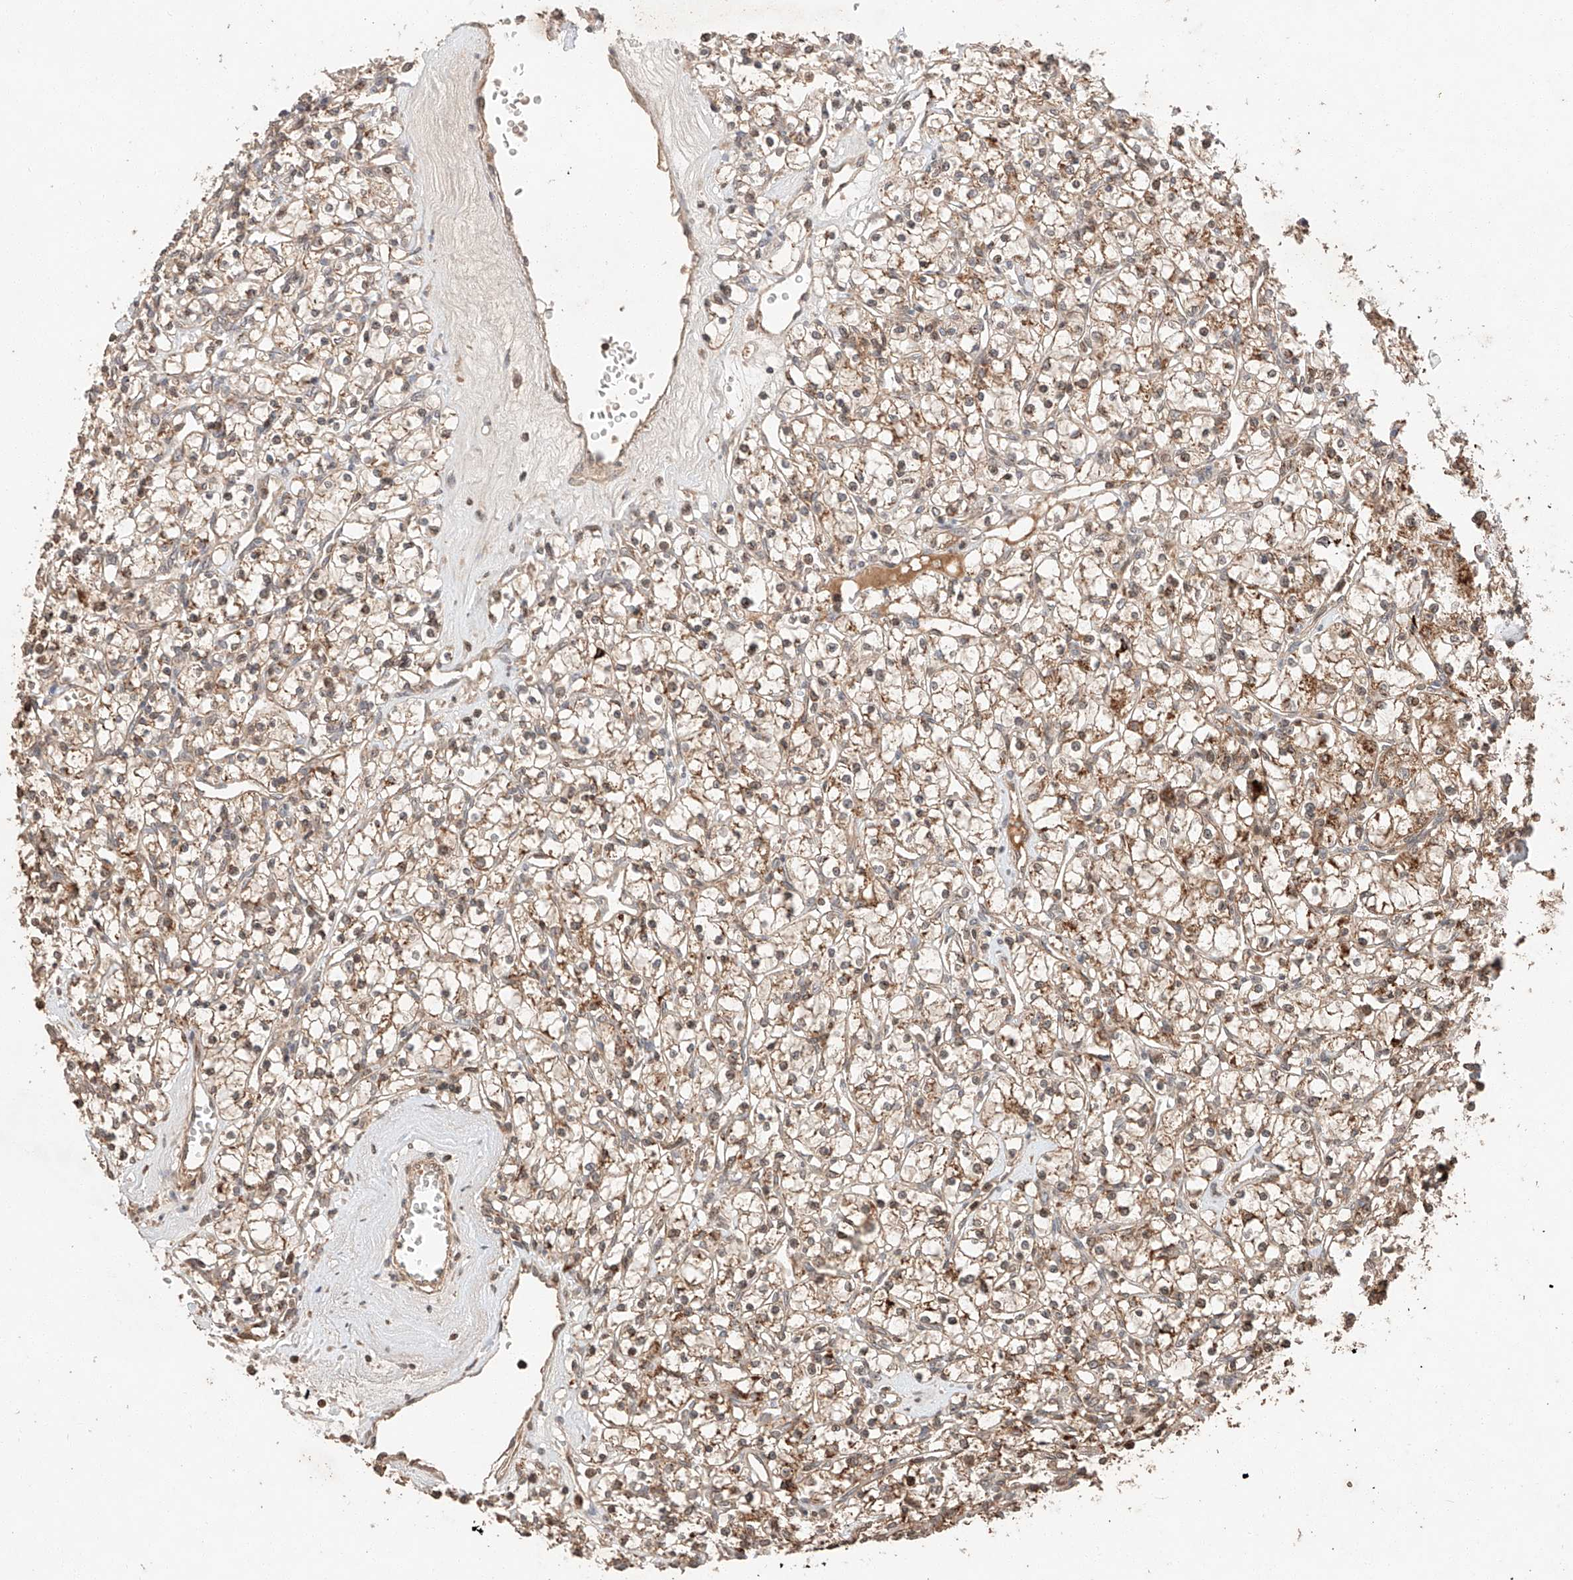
{"staining": {"intensity": "moderate", "quantity": "25%-75%", "location": "cytoplasmic/membranous"}, "tissue": "renal cancer", "cell_type": "Tumor cells", "image_type": "cancer", "snomed": [{"axis": "morphology", "description": "Adenocarcinoma, NOS"}, {"axis": "topography", "description": "Kidney"}], "caption": "Adenocarcinoma (renal) stained for a protein (brown) exhibits moderate cytoplasmic/membranous positive expression in approximately 25%-75% of tumor cells.", "gene": "ARHGAP33", "patient": {"sex": "female", "age": 59}}